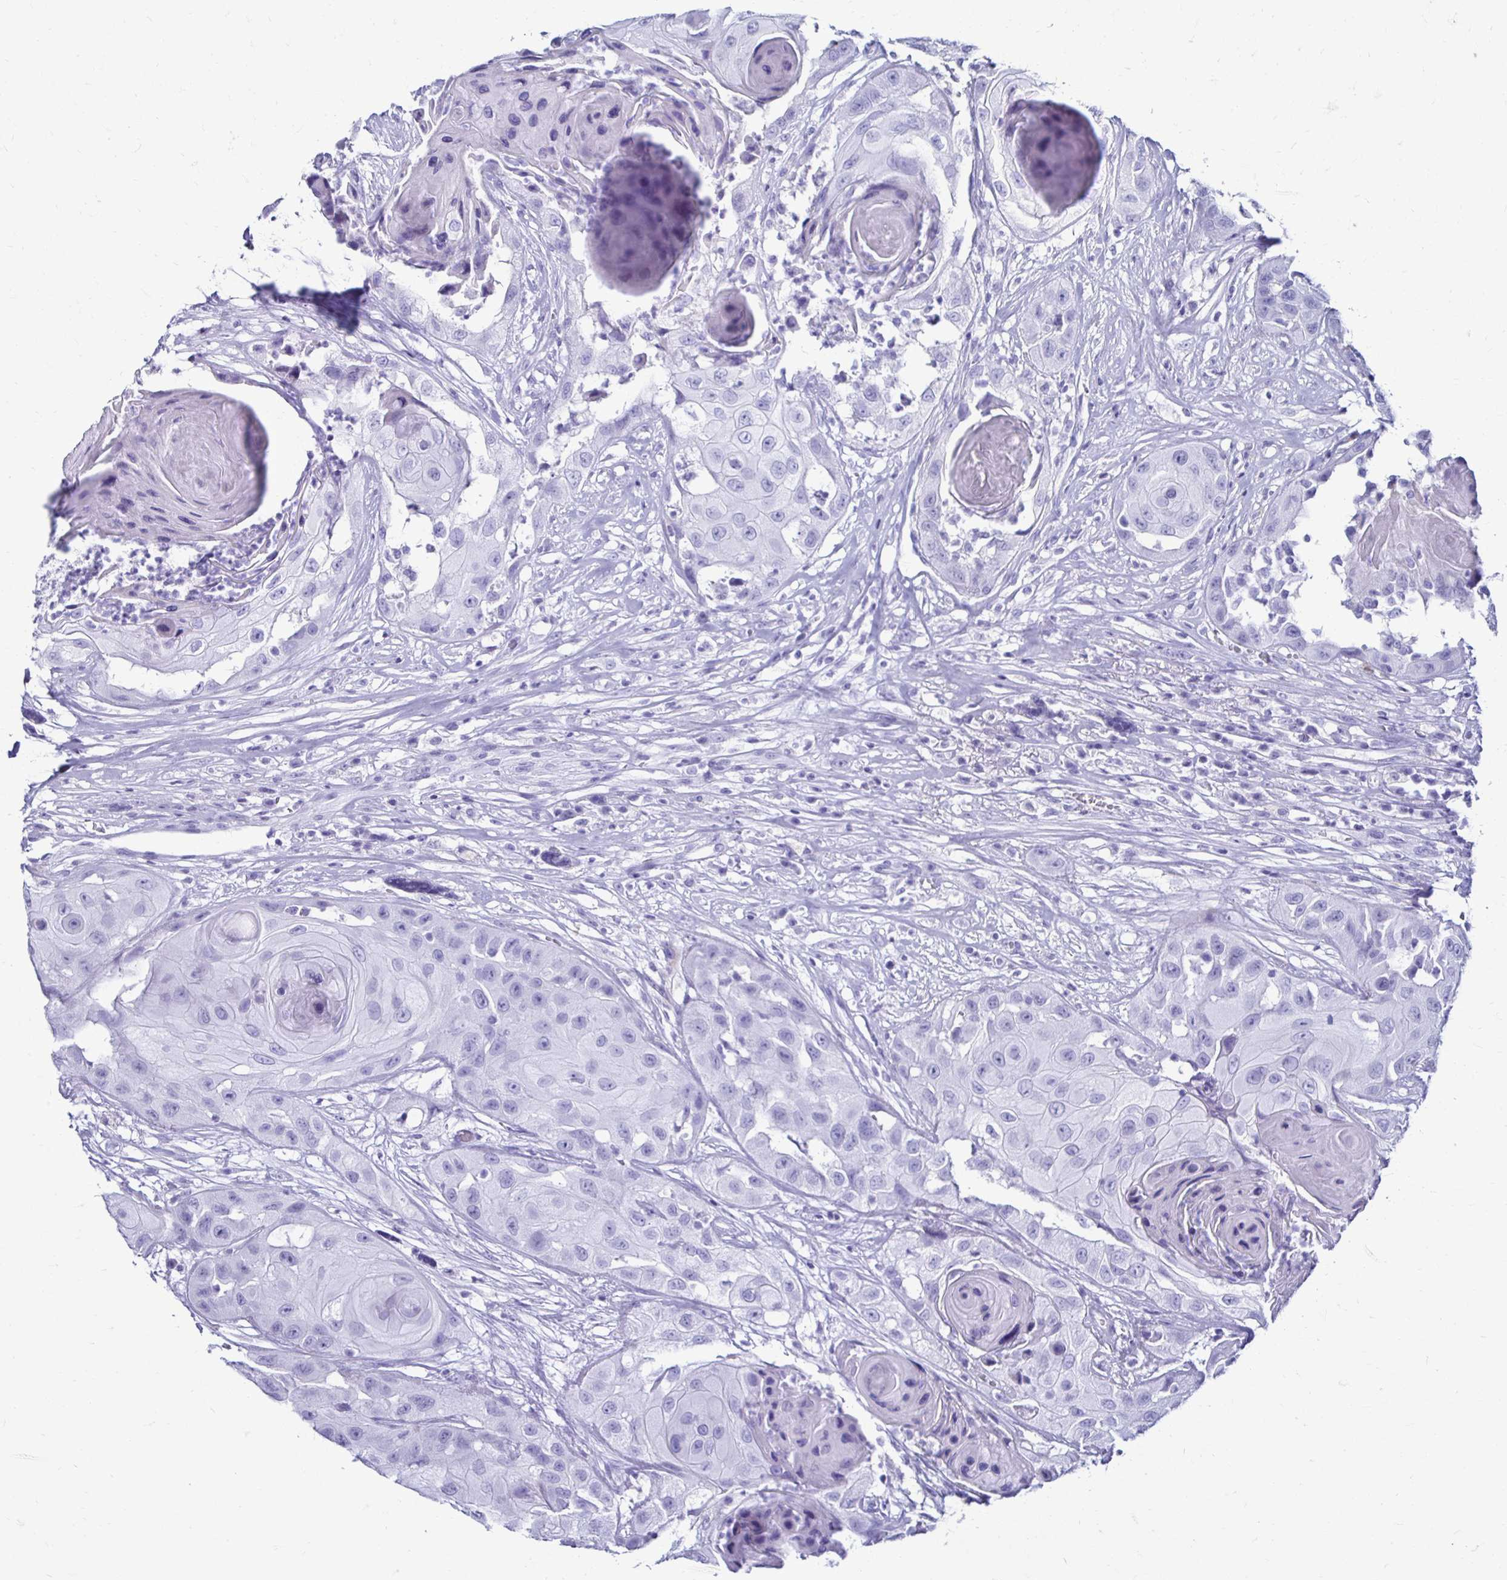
{"staining": {"intensity": "negative", "quantity": "none", "location": "none"}, "tissue": "head and neck cancer", "cell_type": "Tumor cells", "image_type": "cancer", "snomed": [{"axis": "morphology", "description": "Squamous cell carcinoma, NOS"}, {"axis": "topography", "description": "Head-Neck"}], "caption": "Immunohistochemistry of human squamous cell carcinoma (head and neck) demonstrates no staining in tumor cells.", "gene": "CST5", "patient": {"sex": "male", "age": 83}}